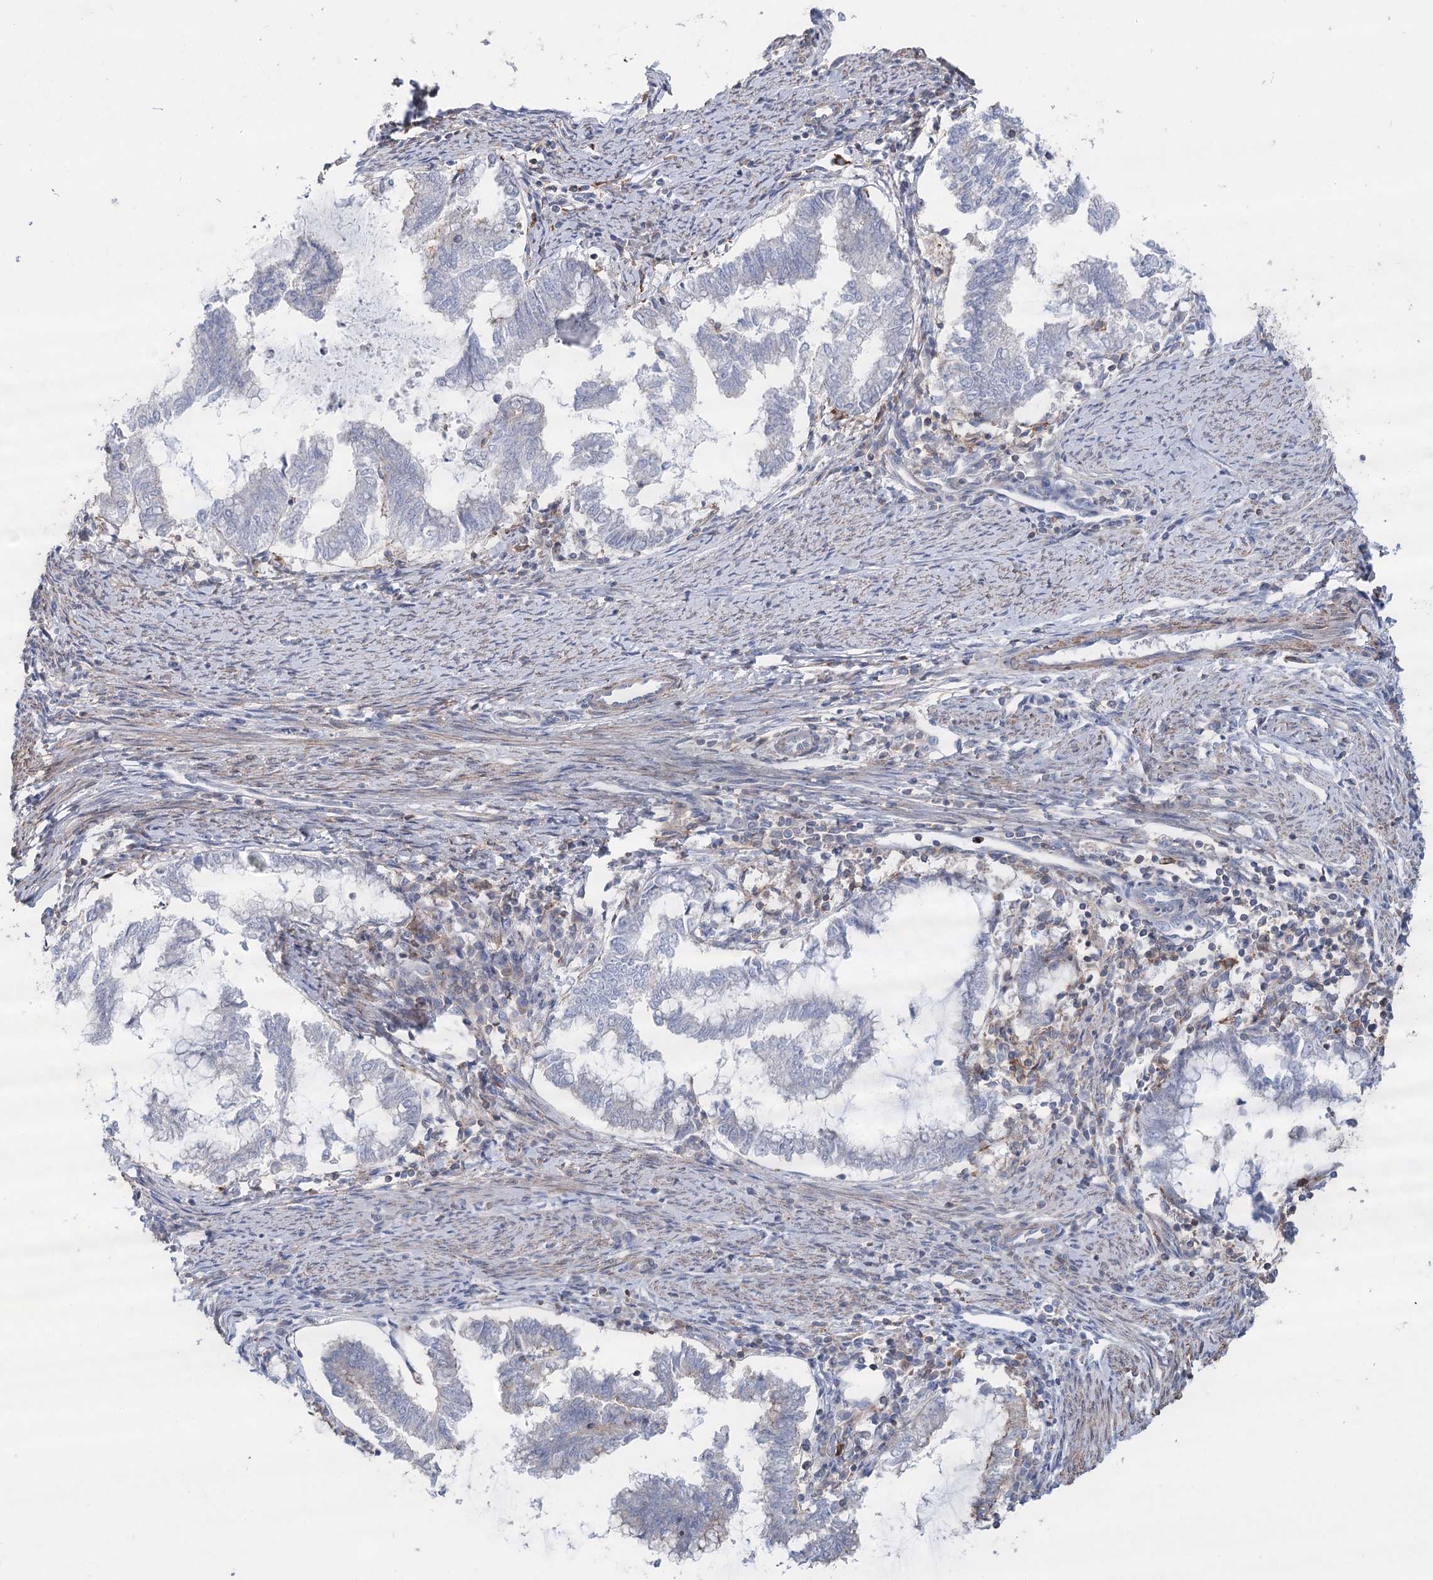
{"staining": {"intensity": "negative", "quantity": "none", "location": "none"}, "tissue": "endometrial cancer", "cell_type": "Tumor cells", "image_type": "cancer", "snomed": [{"axis": "morphology", "description": "Adenocarcinoma, NOS"}, {"axis": "topography", "description": "Endometrium"}], "caption": "DAB (3,3'-diaminobenzidine) immunohistochemical staining of endometrial adenocarcinoma demonstrates no significant staining in tumor cells. (Brightfield microscopy of DAB (3,3'-diaminobenzidine) immunohistochemistry at high magnification).", "gene": "LARP1B", "patient": {"sex": "female", "age": 79}}